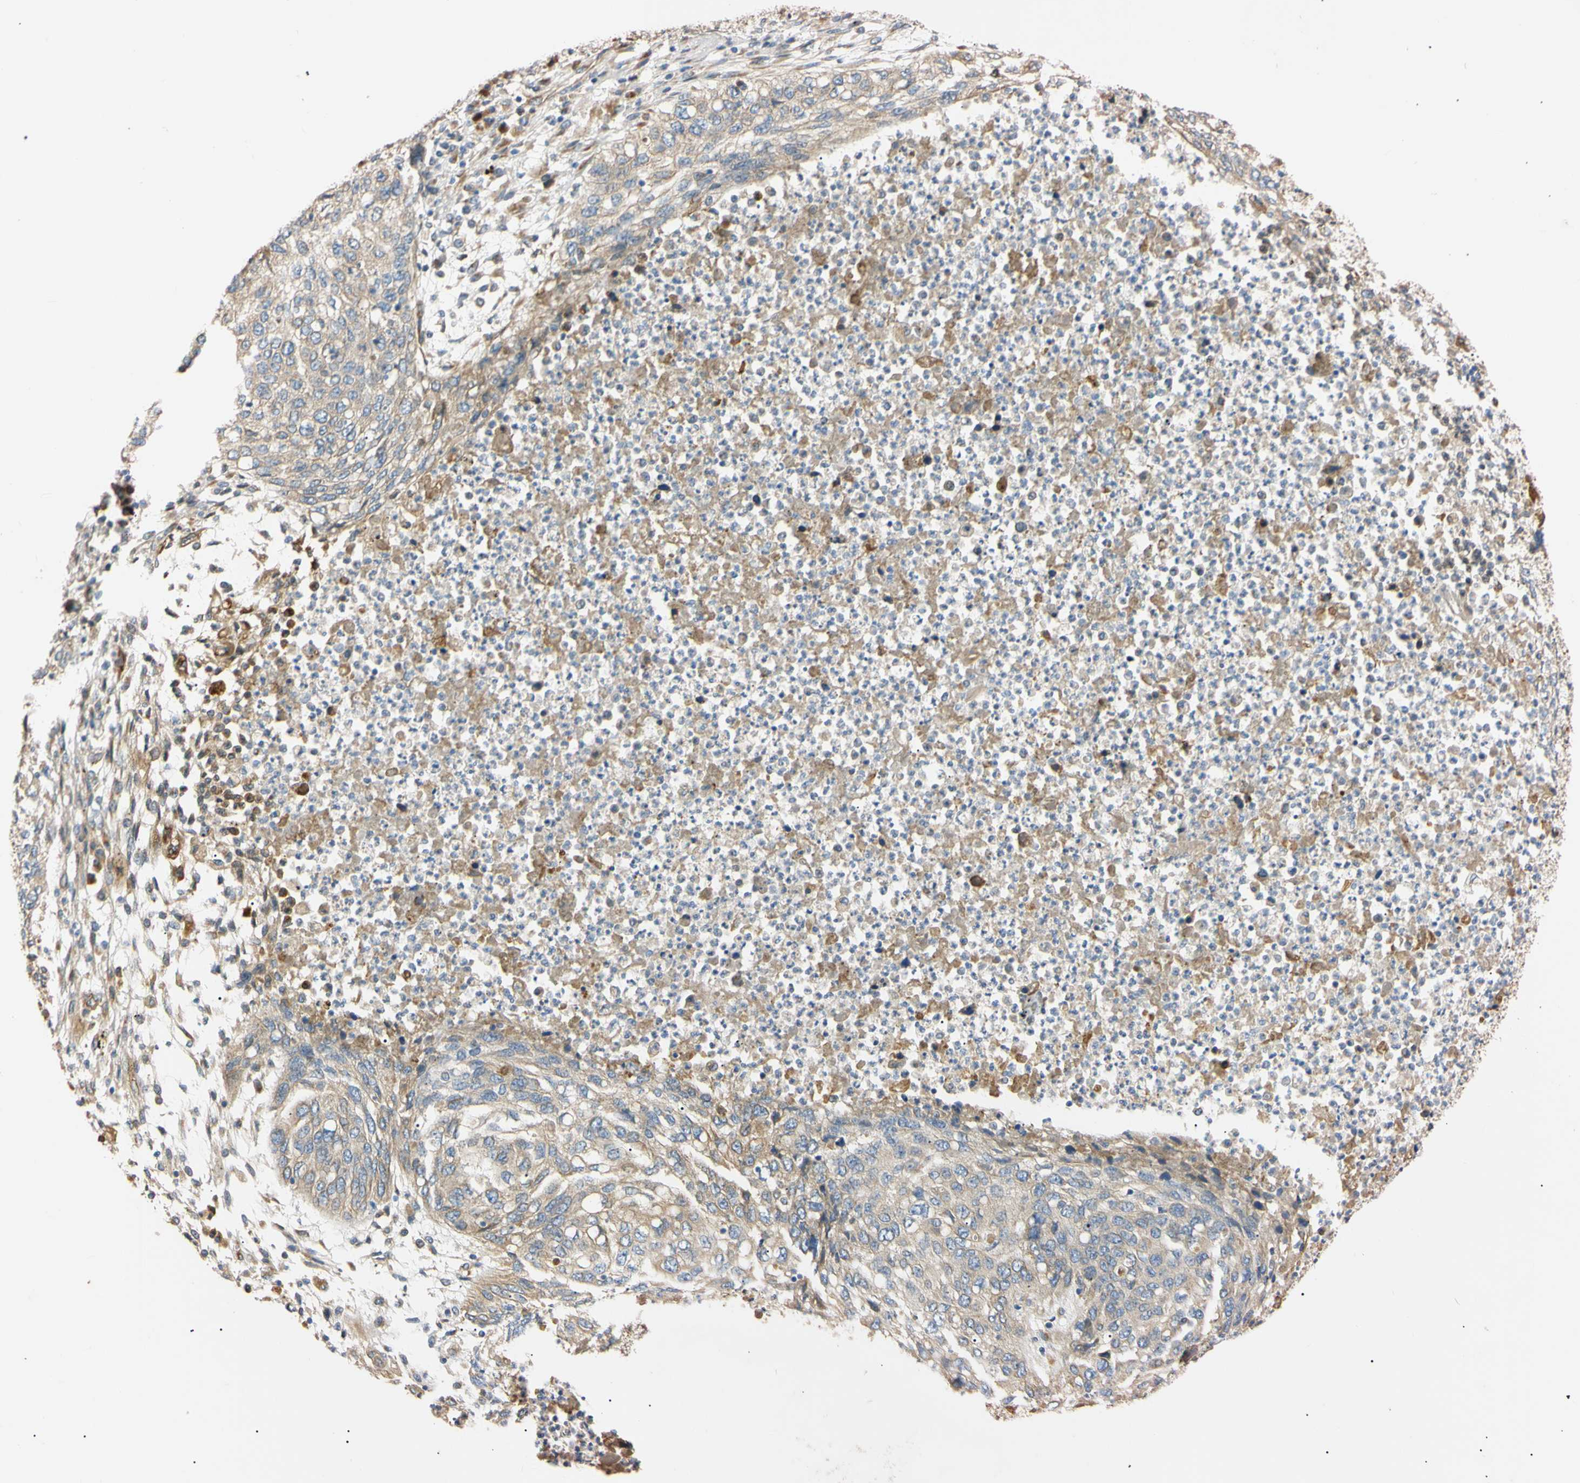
{"staining": {"intensity": "weak", "quantity": ">75%", "location": "cytoplasmic/membranous"}, "tissue": "lung cancer", "cell_type": "Tumor cells", "image_type": "cancer", "snomed": [{"axis": "morphology", "description": "Squamous cell carcinoma, NOS"}, {"axis": "topography", "description": "Lung"}], "caption": "Protein expression analysis of lung cancer (squamous cell carcinoma) shows weak cytoplasmic/membranous staining in about >75% of tumor cells.", "gene": "IER3IP1", "patient": {"sex": "female", "age": 63}}